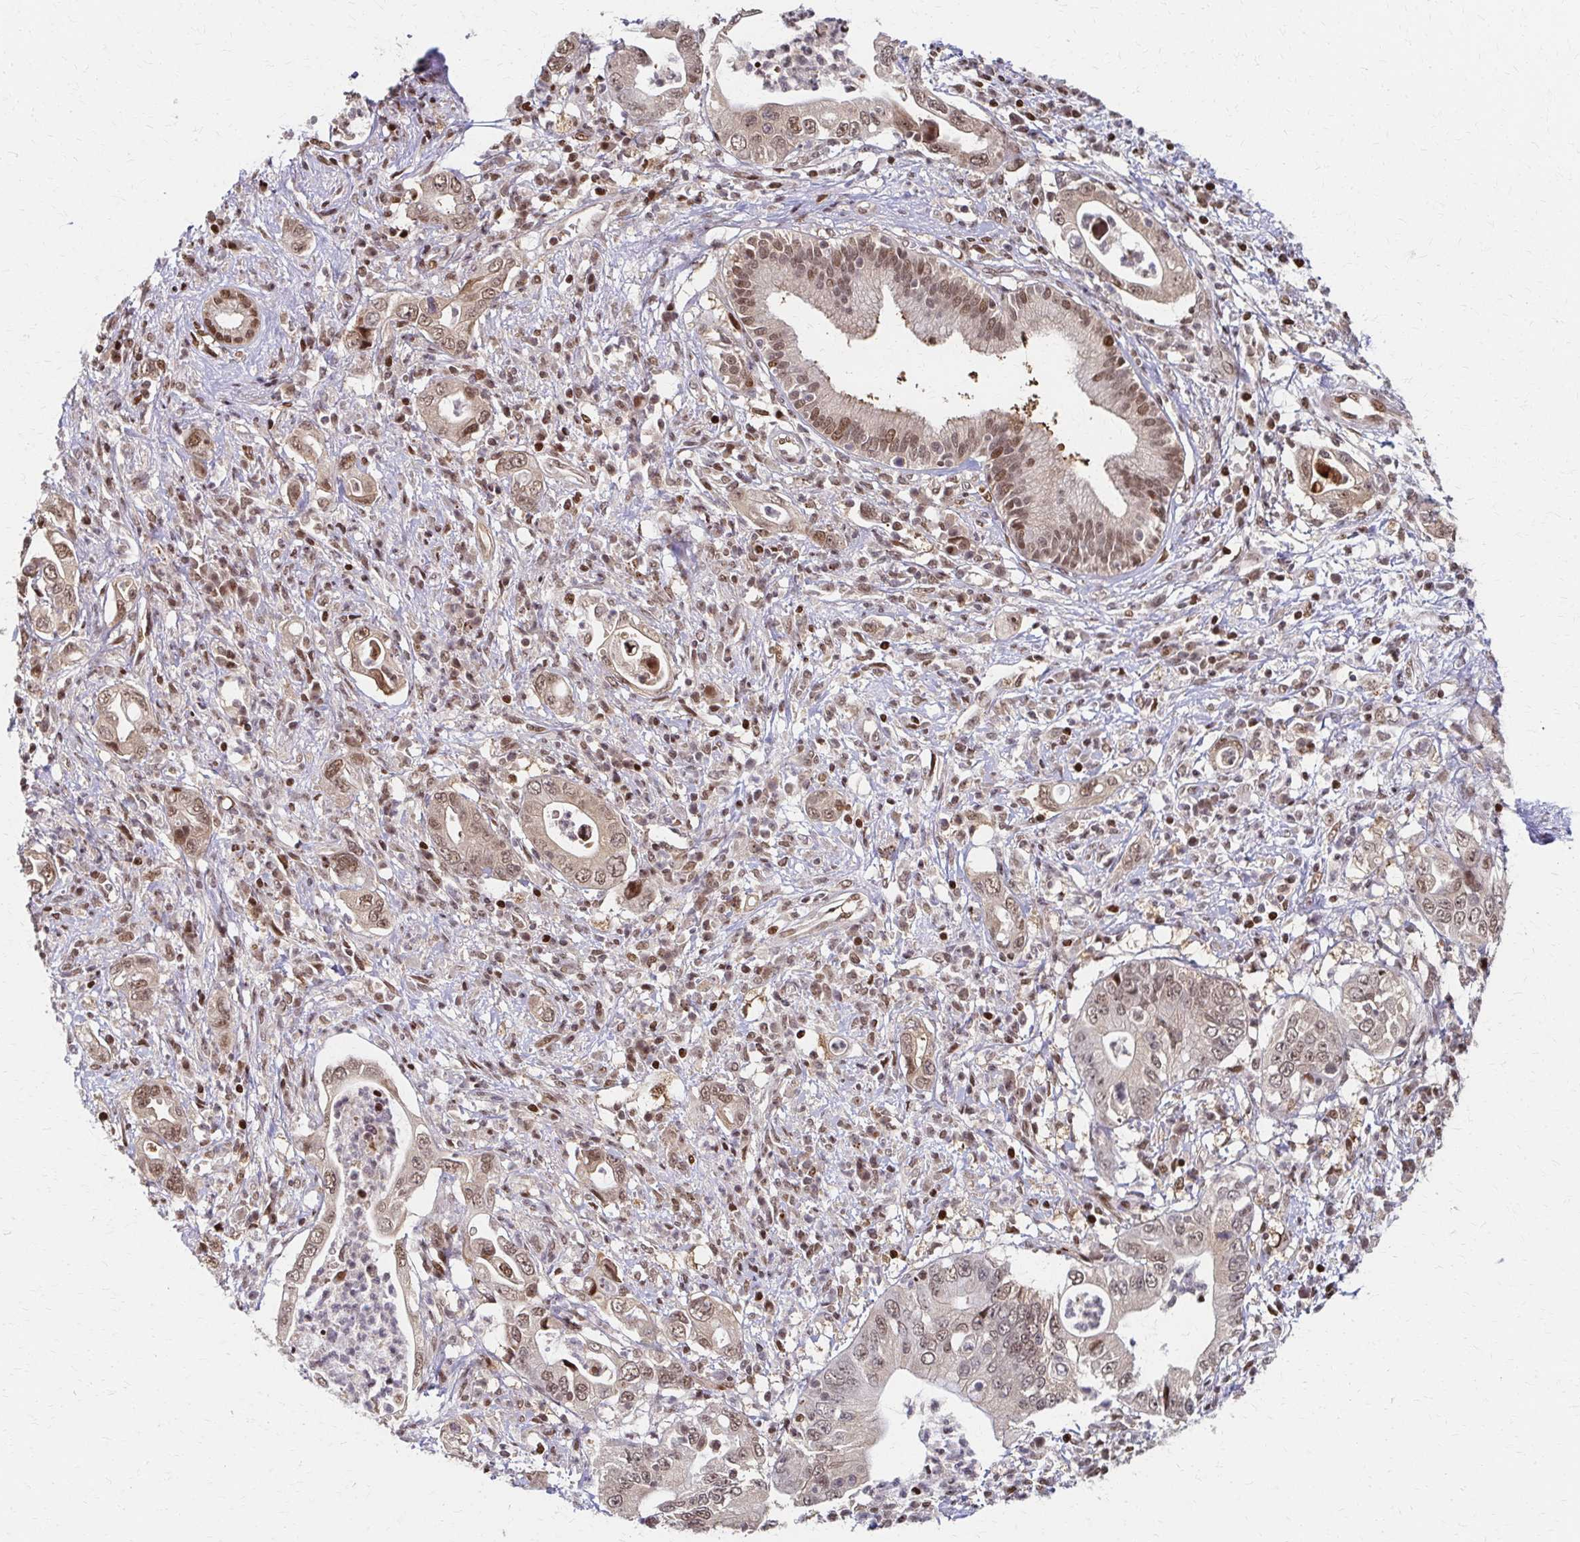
{"staining": {"intensity": "moderate", "quantity": ">75%", "location": "nuclear"}, "tissue": "pancreatic cancer", "cell_type": "Tumor cells", "image_type": "cancer", "snomed": [{"axis": "morphology", "description": "Adenocarcinoma, NOS"}, {"axis": "topography", "description": "Pancreas"}], "caption": "A brown stain shows moderate nuclear positivity of a protein in human adenocarcinoma (pancreatic) tumor cells.", "gene": "PSMD7", "patient": {"sex": "female", "age": 72}}